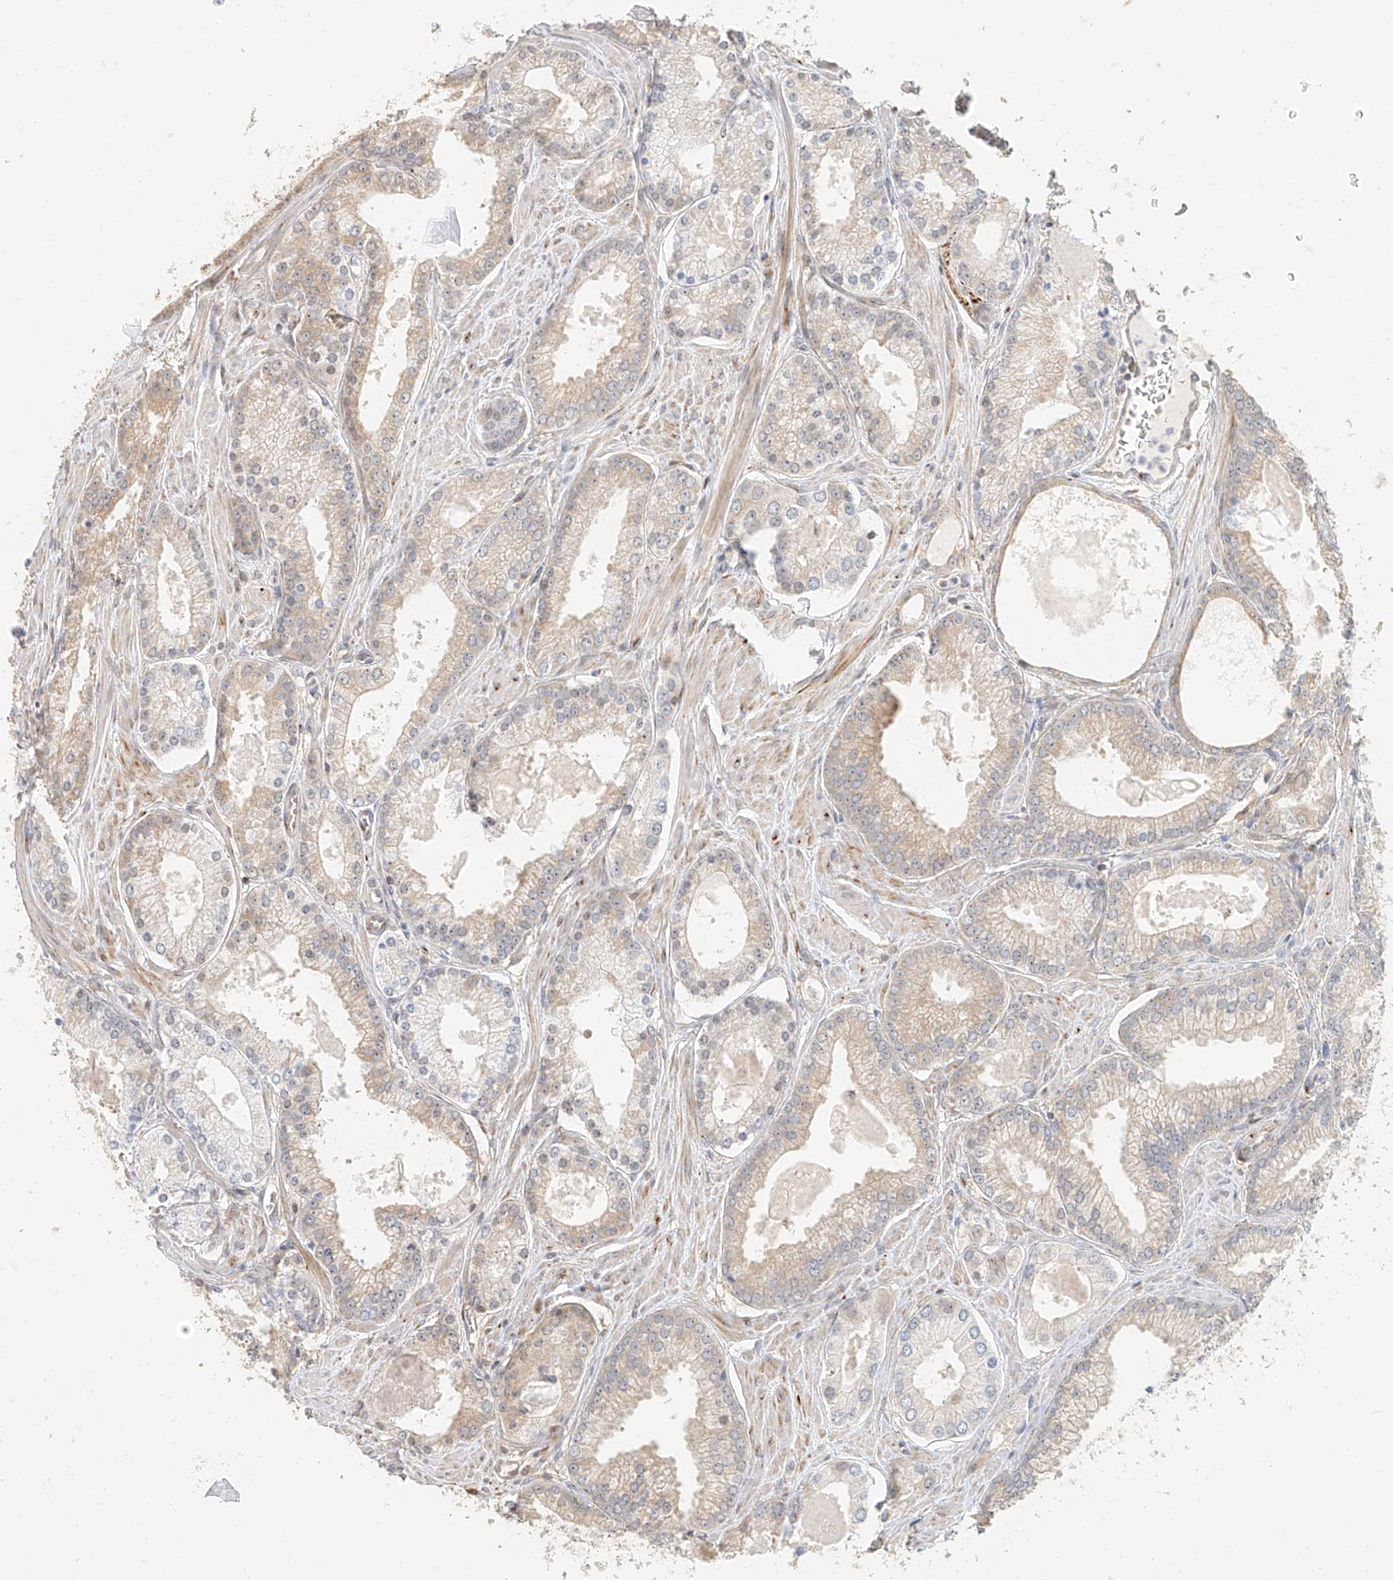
{"staining": {"intensity": "weak", "quantity": "<25%", "location": "cytoplasmic/membranous"}, "tissue": "prostate cancer", "cell_type": "Tumor cells", "image_type": "cancer", "snomed": [{"axis": "morphology", "description": "Adenocarcinoma, Low grade"}, {"axis": "topography", "description": "Prostate"}], "caption": "DAB (3,3'-diaminobenzidine) immunohistochemical staining of prostate cancer (low-grade adenocarcinoma) shows no significant positivity in tumor cells.", "gene": "NAP1L1", "patient": {"sex": "male", "age": 54}}